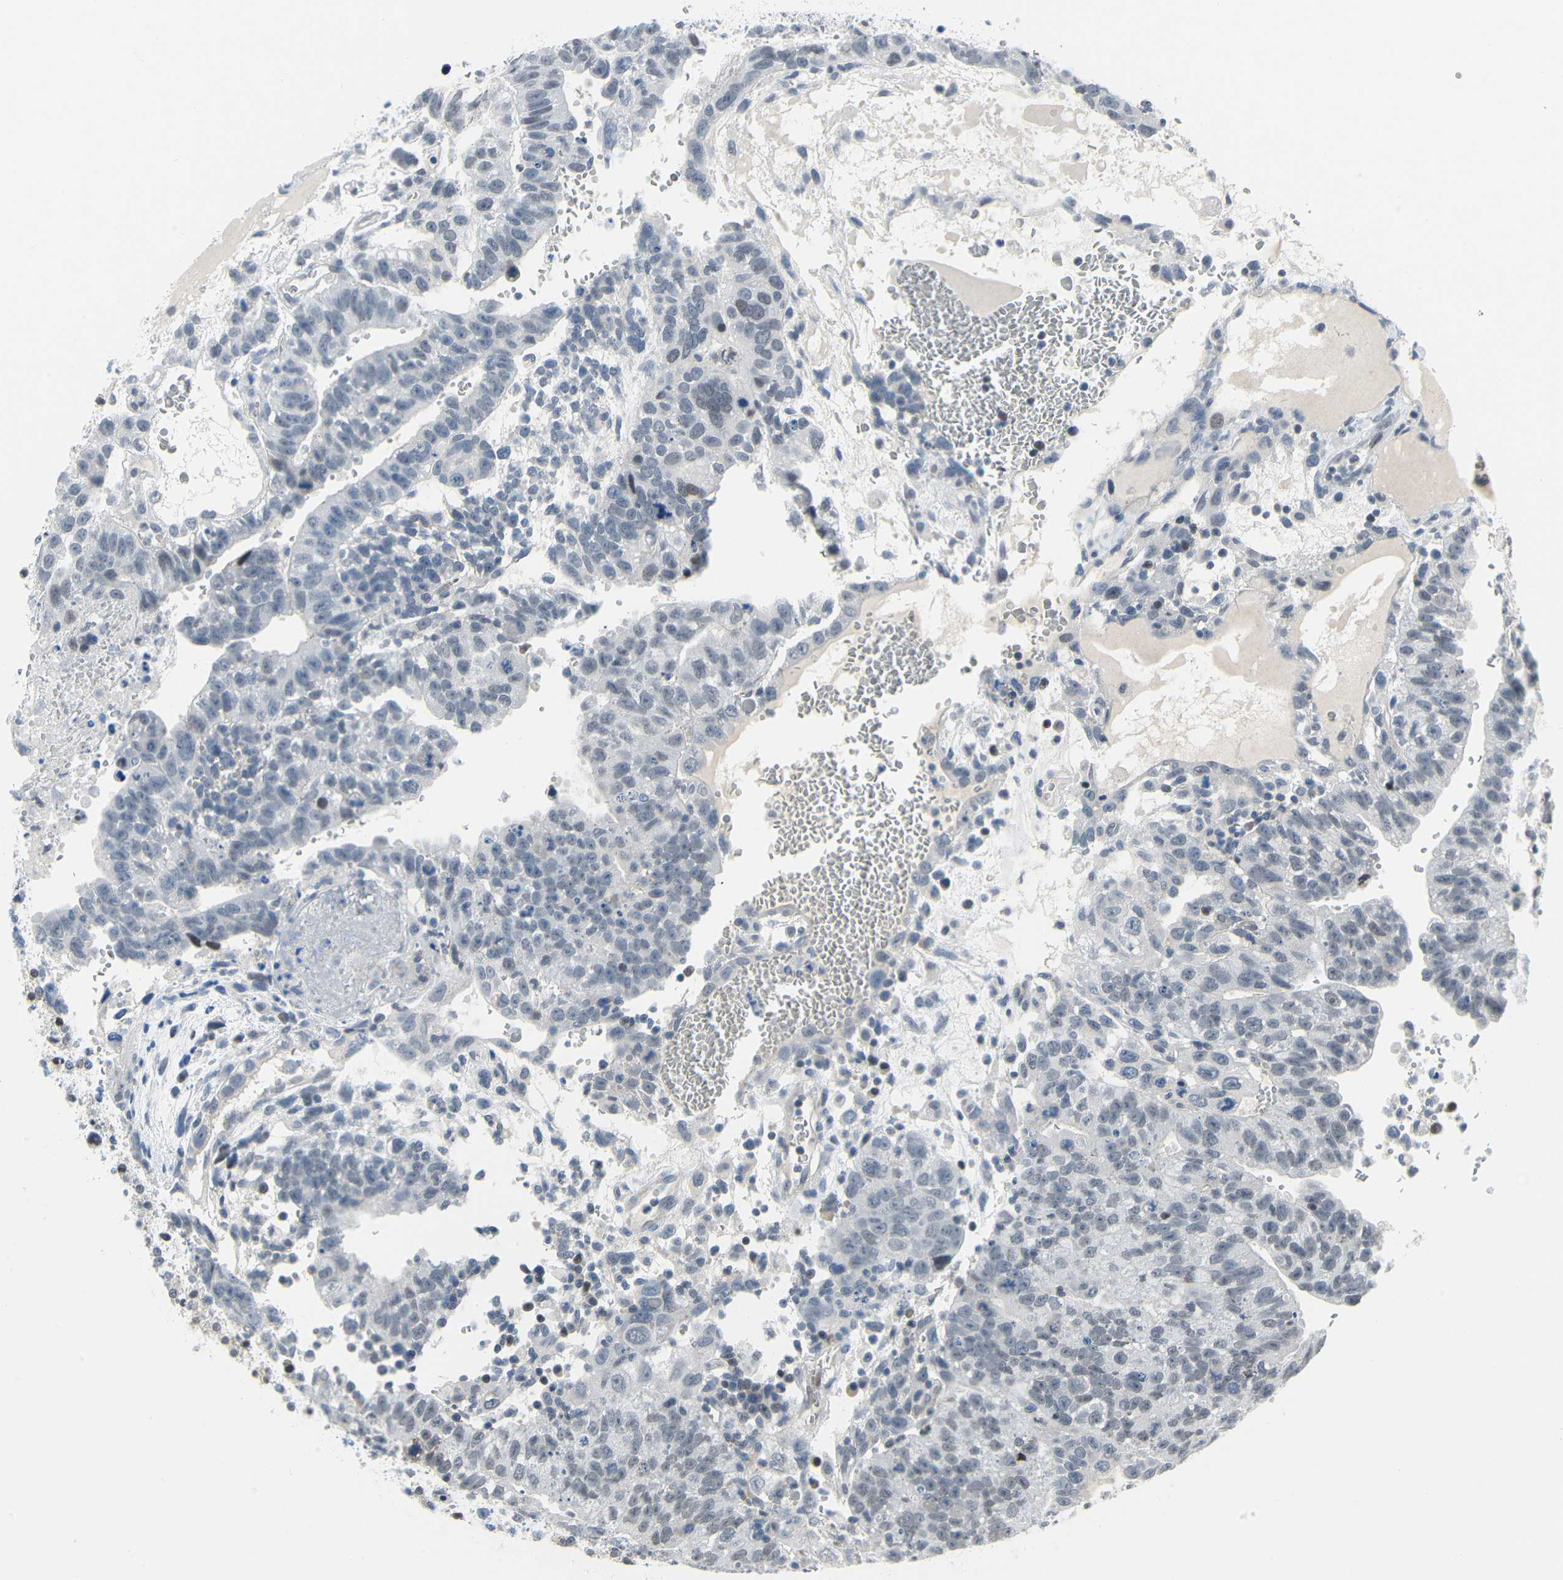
{"staining": {"intensity": "negative", "quantity": "none", "location": "none"}, "tissue": "testis cancer", "cell_type": "Tumor cells", "image_type": "cancer", "snomed": [{"axis": "morphology", "description": "Seminoma, NOS"}, {"axis": "morphology", "description": "Carcinoma, Embryonal, NOS"}, {"axis": "topography", "description": "Testis"}], "caption": "Tumor cells are negative for protein expression in human testis cancer (embryonal carcinoma).", "gene": "IMPG2", "patient": {"sex": "male", "age": 52}}